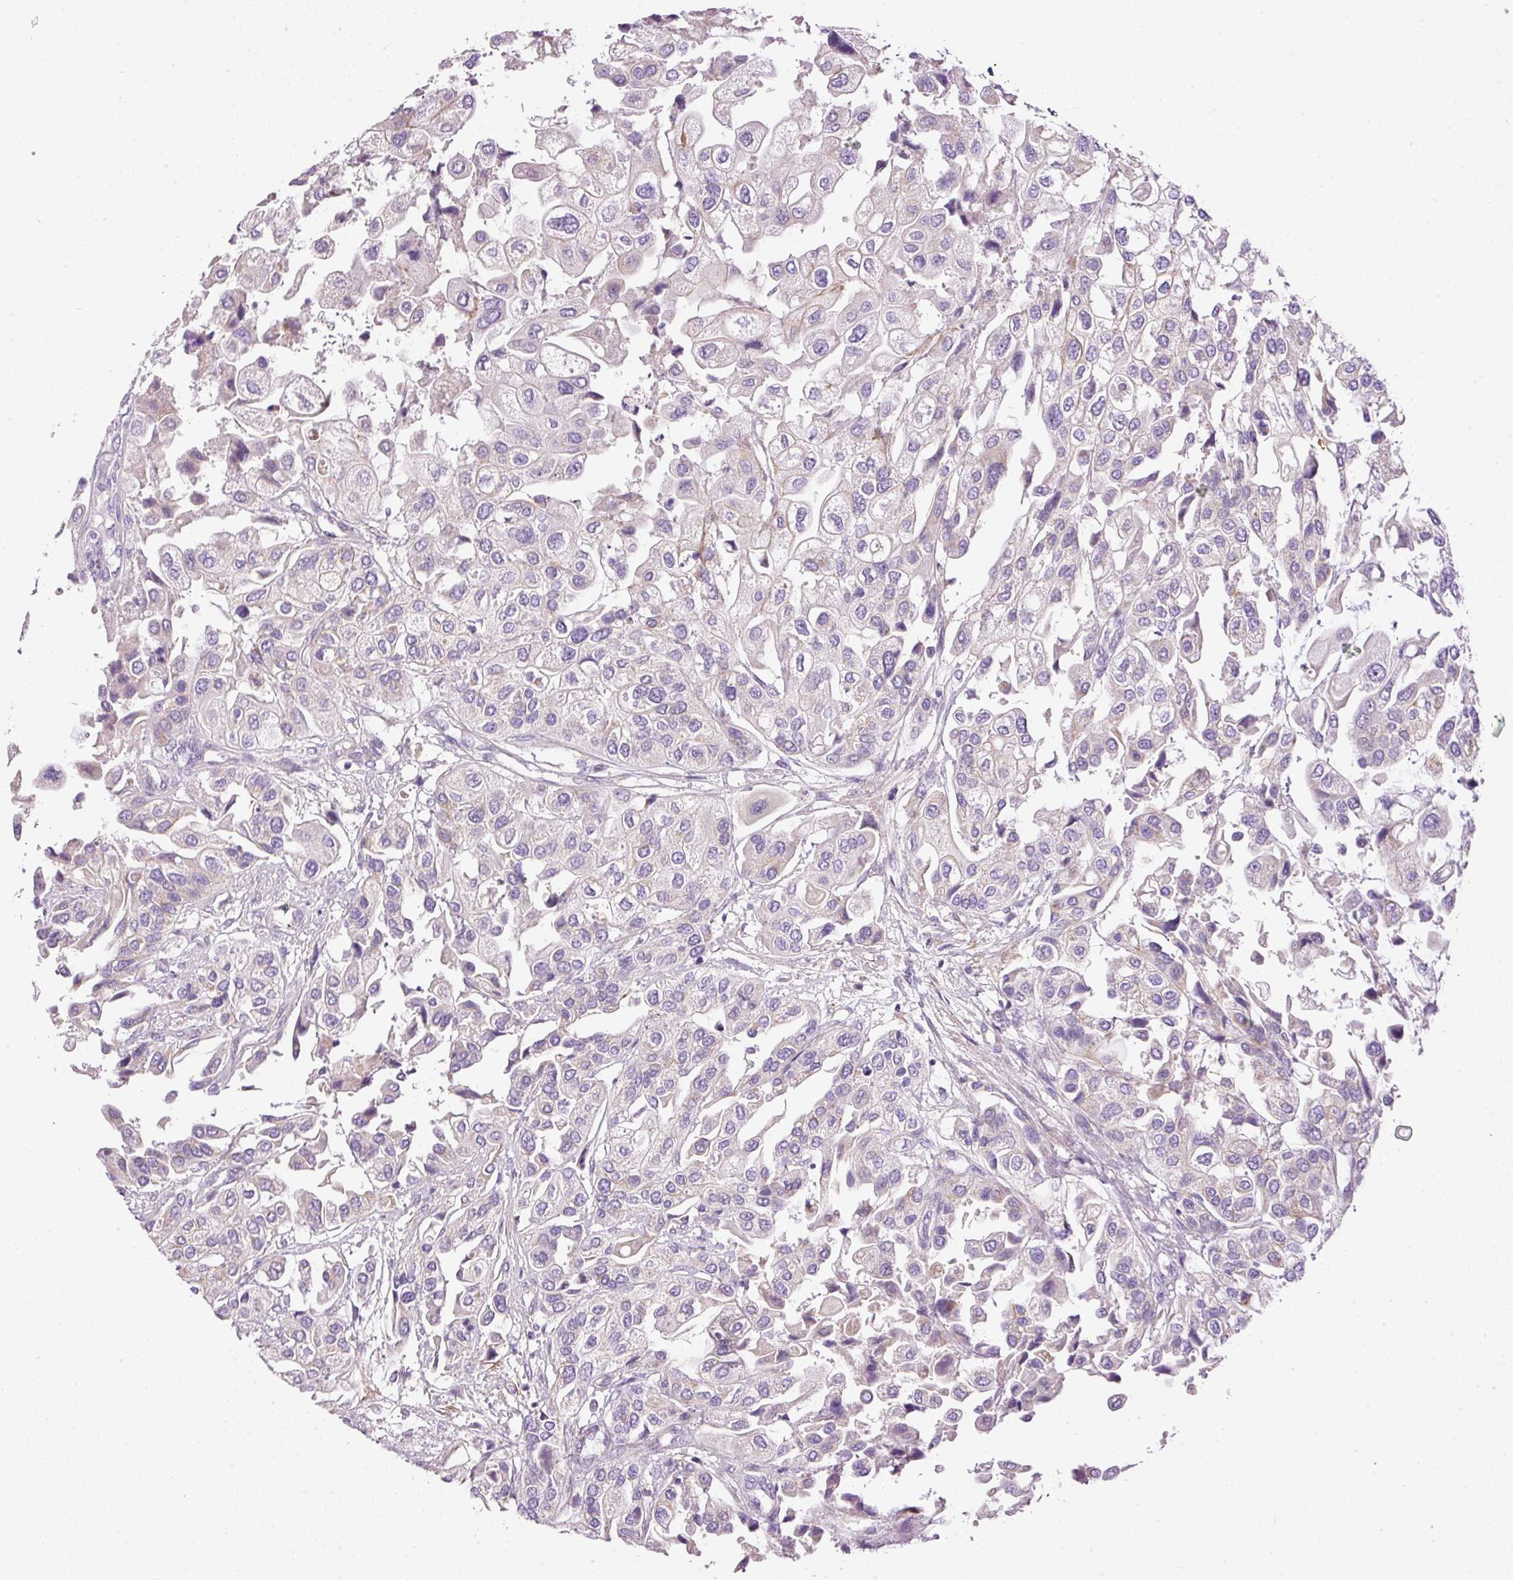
{"staining": {"intensity": "negative", "quantity": "none", "location": "none"}, "tissue": "urothelial cancer", "cell_type": "Tumor cells", "image_type": "cancer", "snomed": [{"axis": "morphology", "description": "Urothelial carcinoma, High grade"}, {"axis": "topography", "description": "Urinary bladder"}], "caption": "This is an immunohistochemistry (IHC) micrograph of urothelial cancer. There is no staining in tumor cells.", "gene": "KPNA5", "patient": {"sex": "female", "age": 64}}